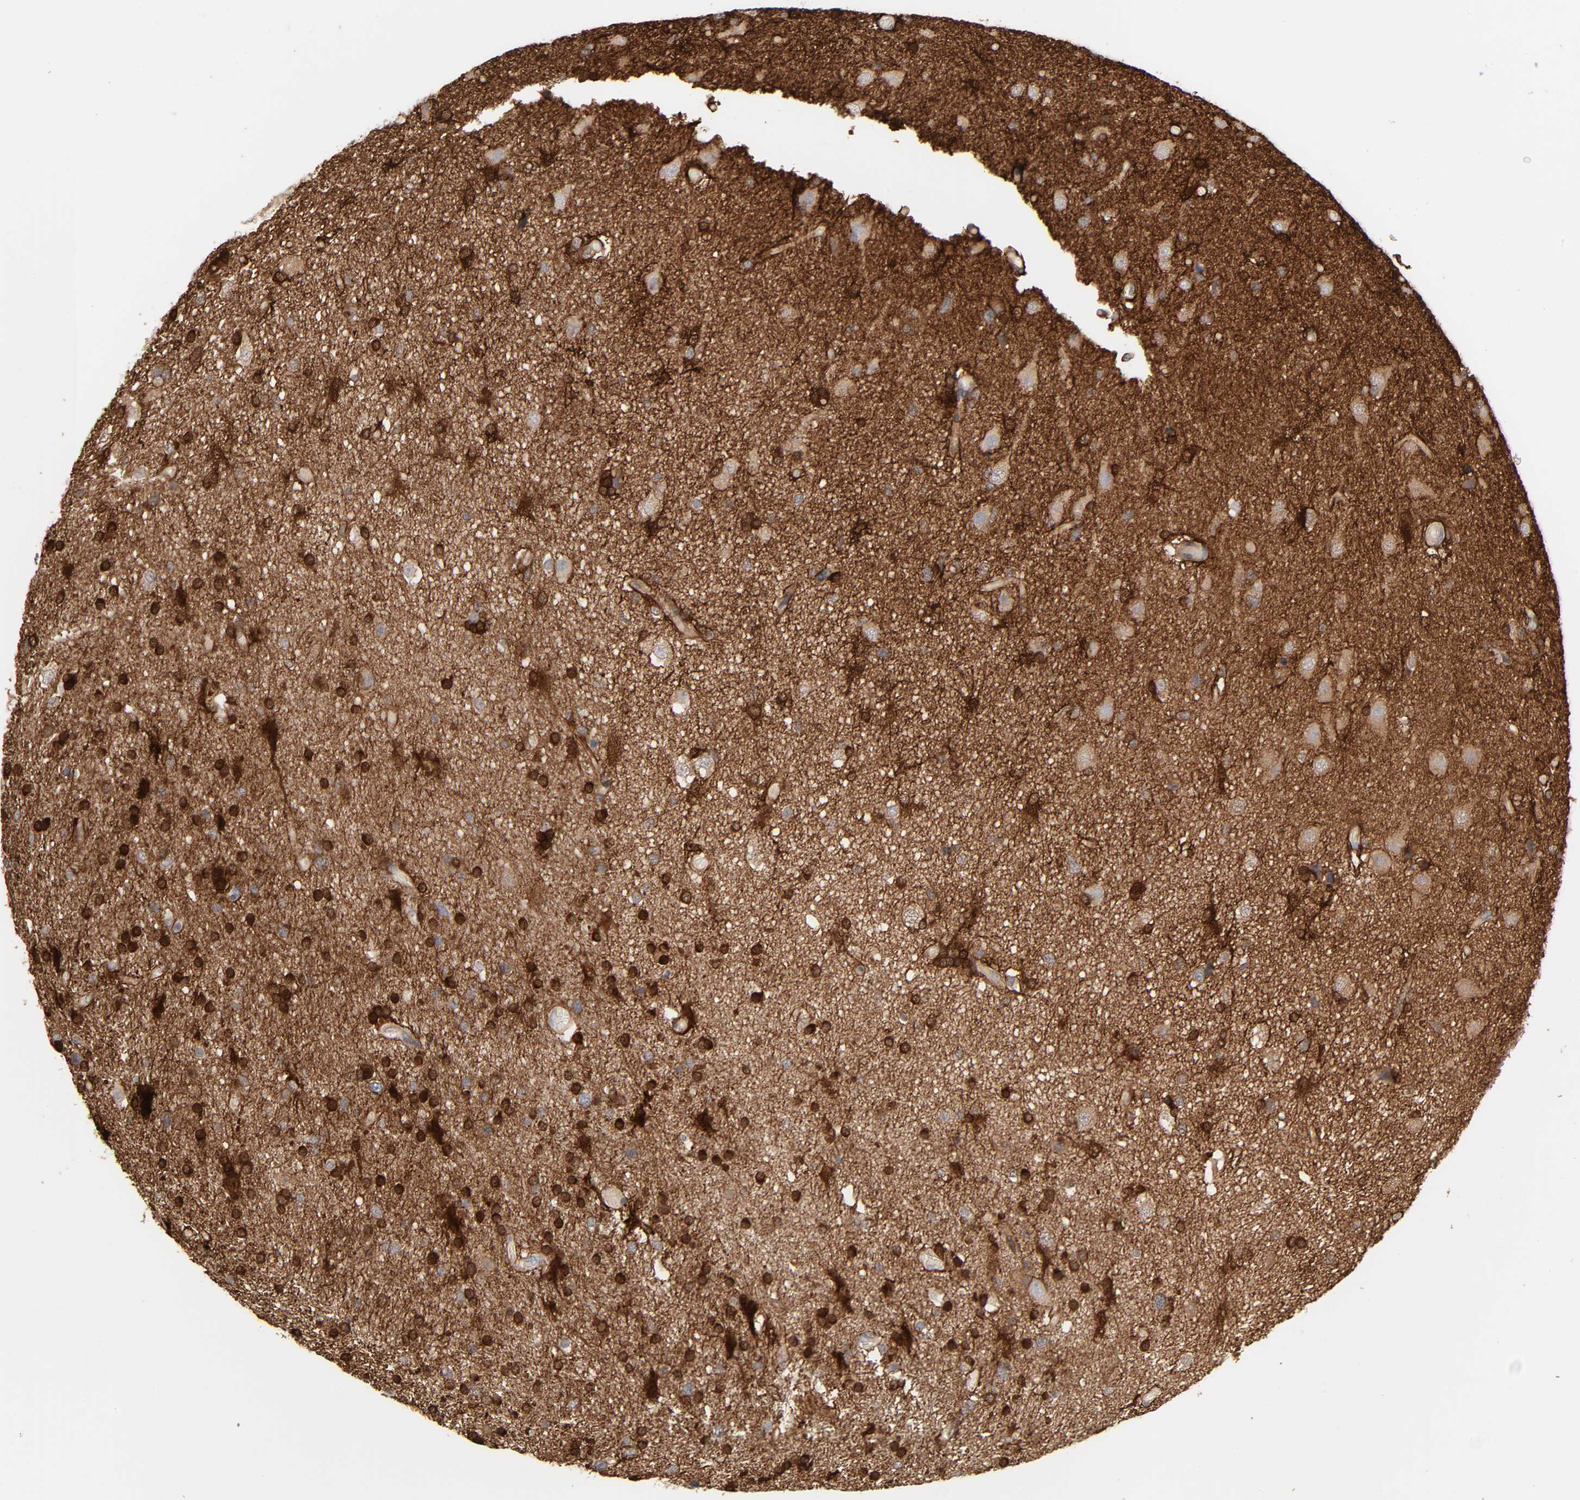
{"staining": {"intensity": "strong", "quantity": "25%-75%", "location": "cytoplasmic/membranous,nuclear"}, "tissue": "glioma", "cell_type": "Tumor cells", "image_type": "cancer", "snomed": [{"axis": "morphology", "description": "Glioma, malignant, High grade"}, {"axis": "topography", "description": "Brain"}], "caption": "High-power microscopy captured an immunohistochemistry (IHC) histopathology image of glioma, revealing strong cytoplasmic/membranous and nuclear expression in approximately 25%-75% of tumor cells.", "gene": "NDRG2", "patient": {"sex": "male", "age": 33}}